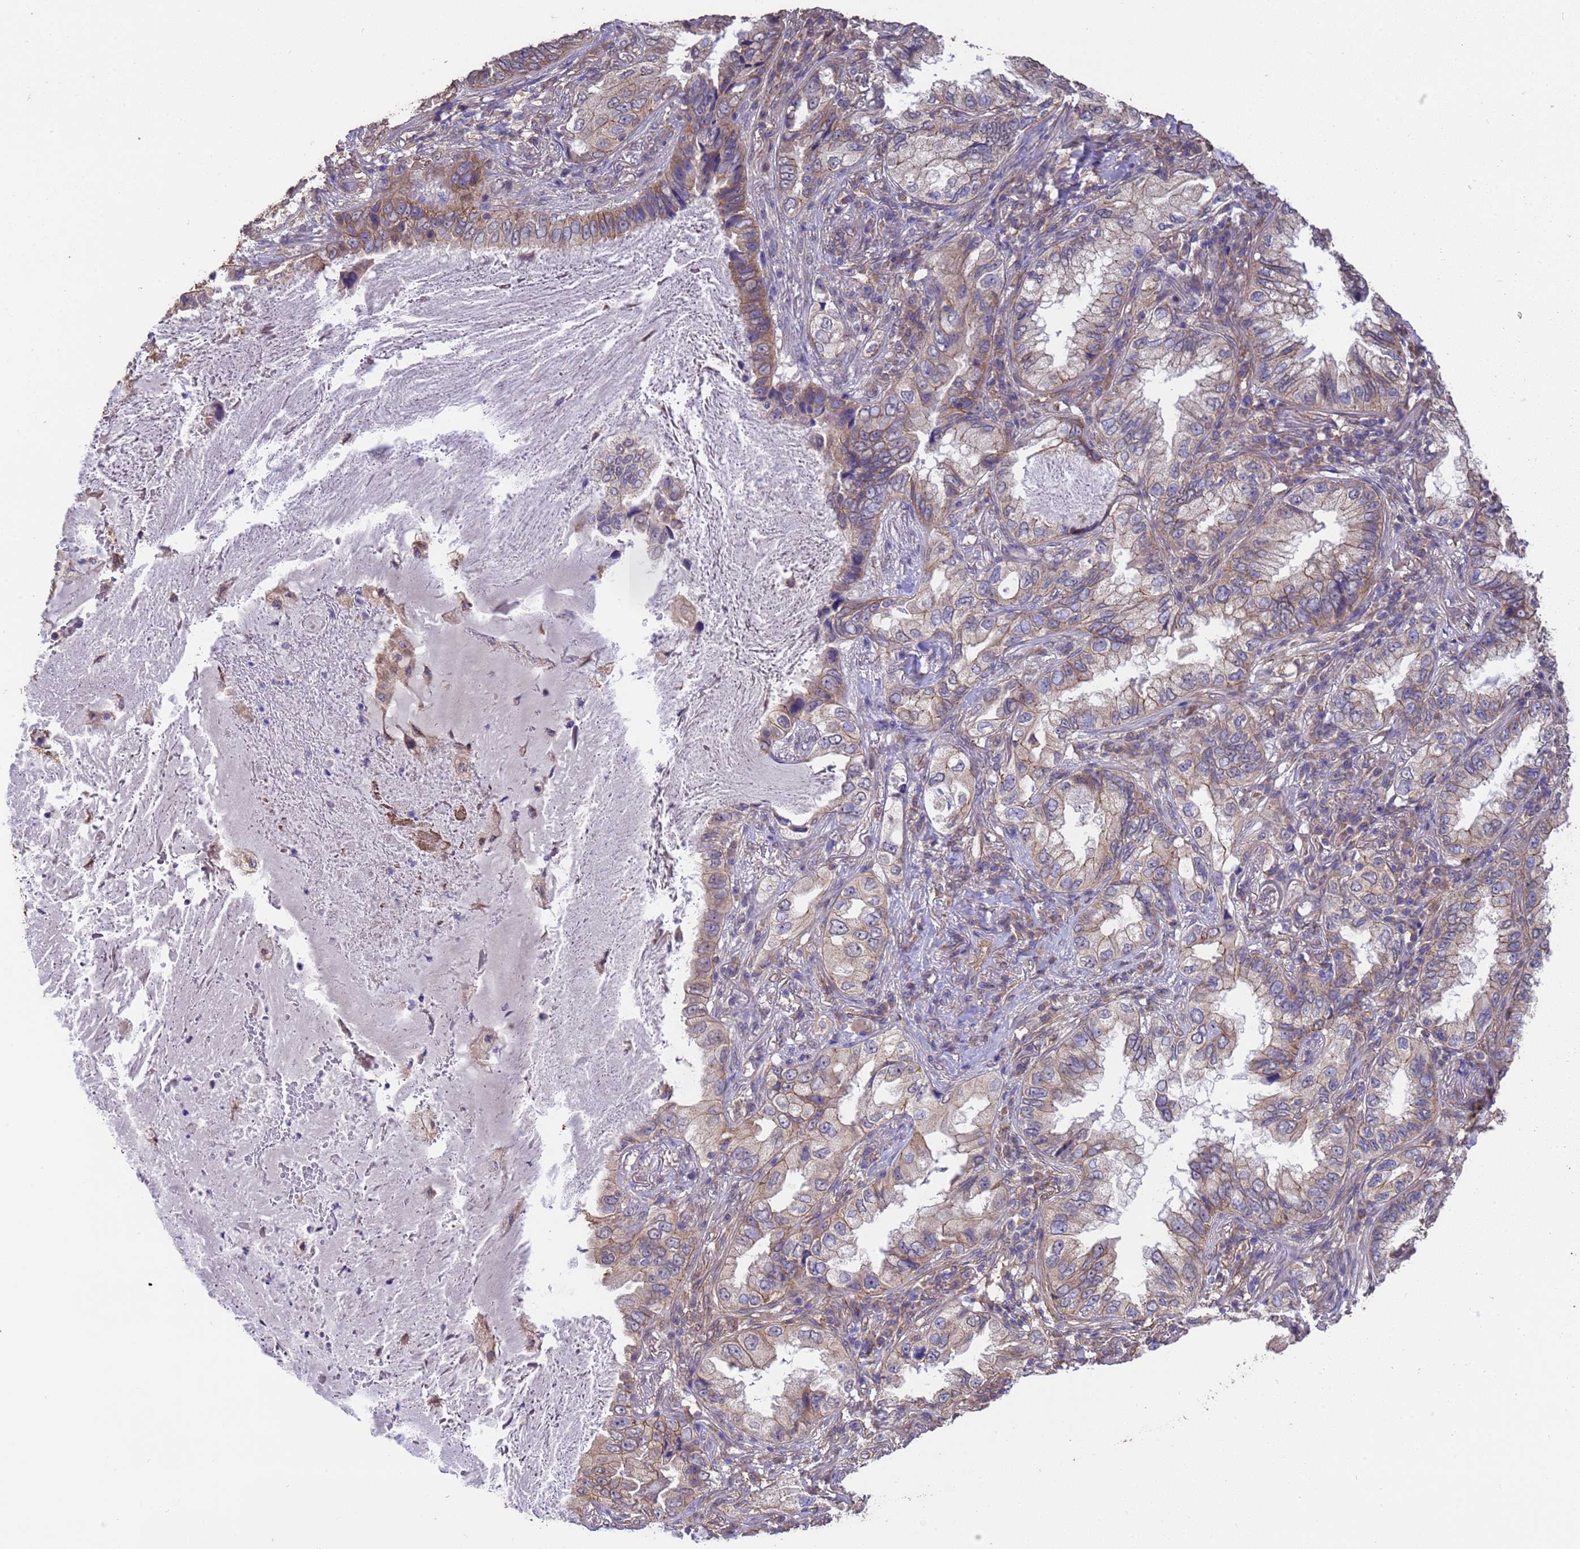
{"staining": {"intensity": "weak", "quantity": "25%-75%", "location": "cytoplasmic/membranous"}, "tissue": "lung cancer", "cell_type": "Tumor cells", "image_type": "cancer", "snomed": [{"axis": "morphology", "description": "Adenocarcinoma, NOS"}, {"axis": "topography", "description": "Lung"}], "caption": "Immunohistochemistry (IHC) of human lung cancer (adenocarcinoma) exhibits low levels of weak cytoplasmic/membranous expression in approximately 25%-75% of tumor cells. (DAB = brown stain, brightfield microscopy at high magnification).", "gene": "NPHP1", "patient": {"sex": "female", "age": 69}}